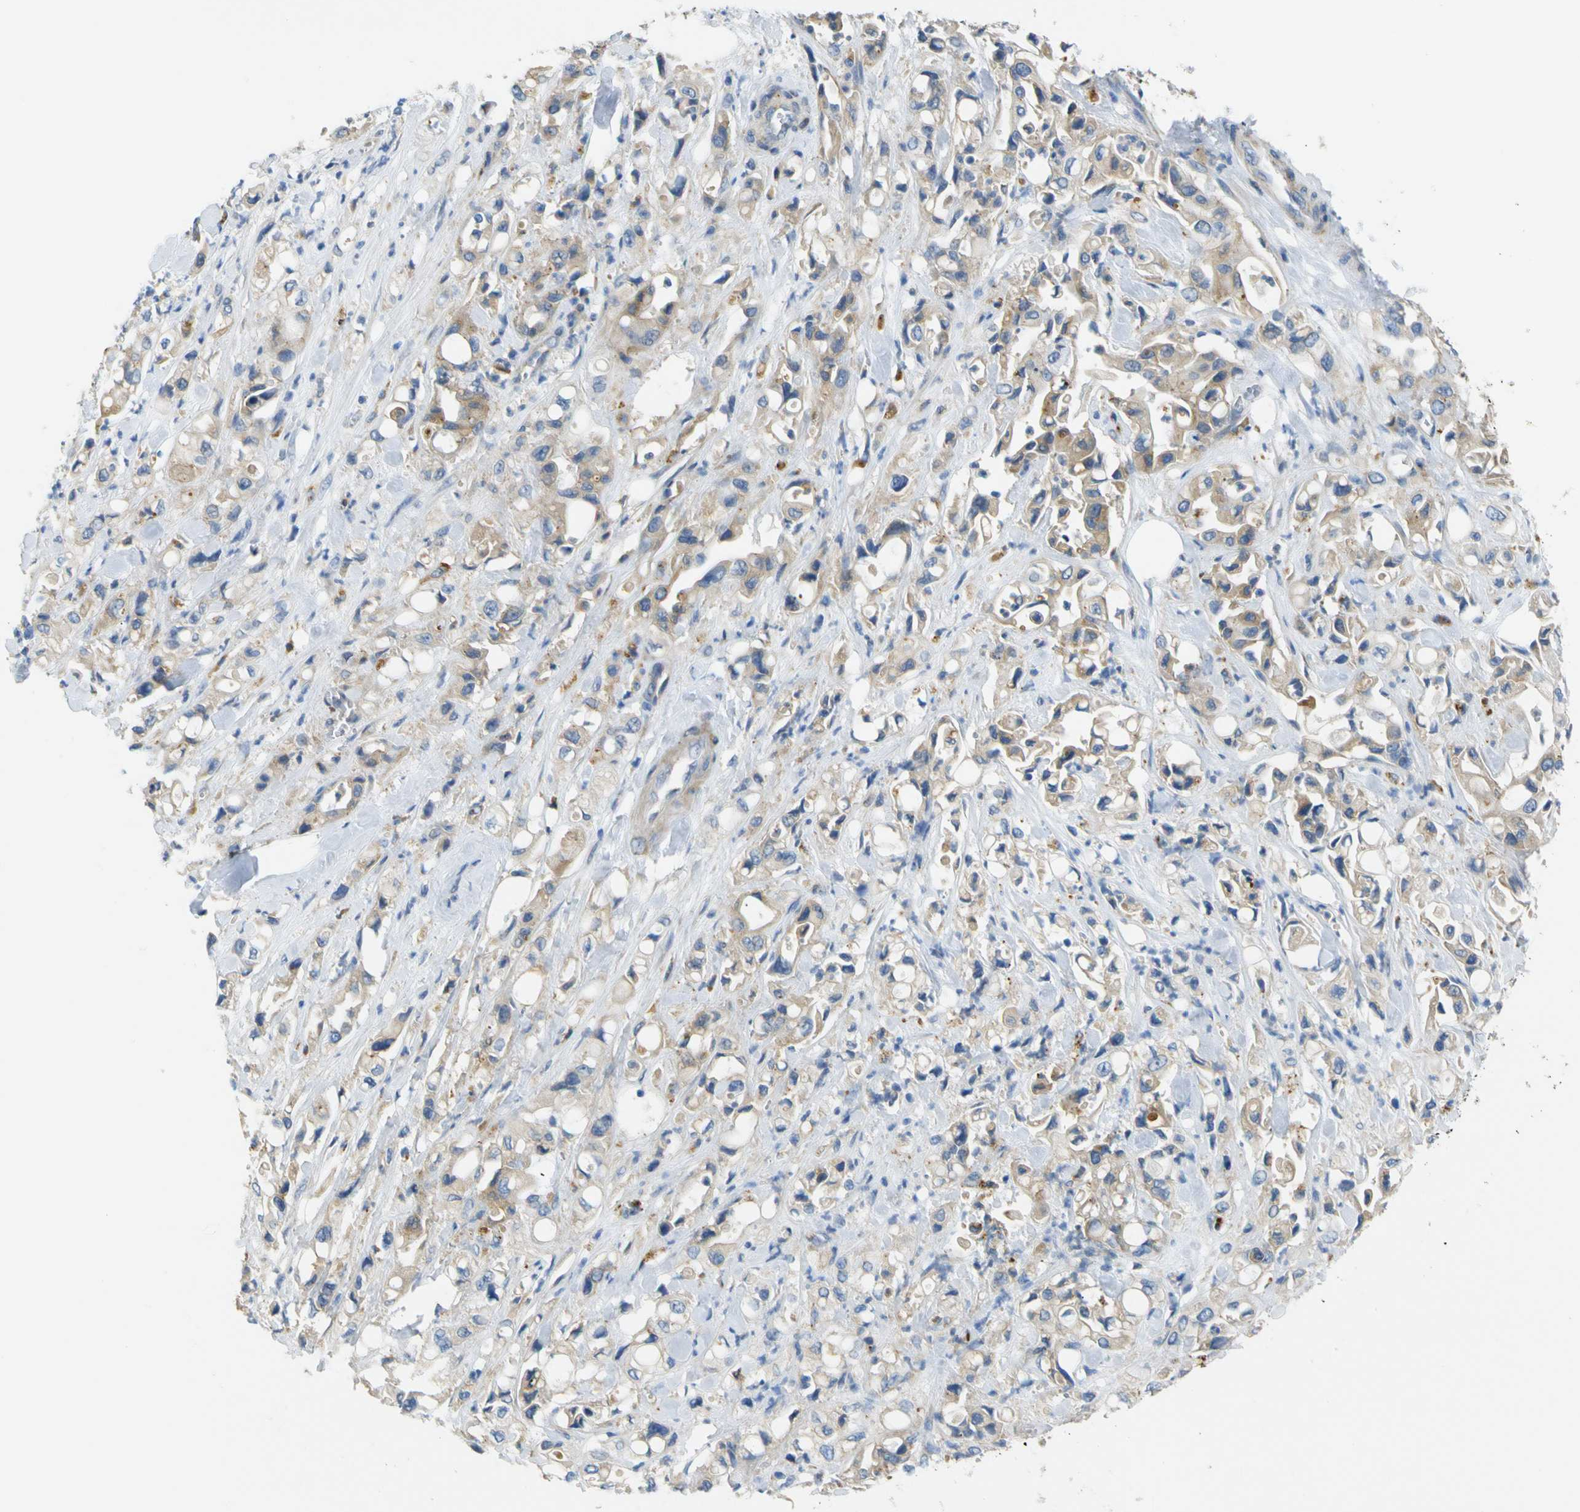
{"staining": {"intensity": "weak", "quantity": ">75%", "location": "cytoplasmic/membranous"}, "tissue": "pancreatic cancer", "cell_type": "Tumor cells", "image_type": "cancer", "snomed": [{"axis": "morphology", "description": "Adenocarcinoma, NOS"}, {"axis": "topography", "description": "Pancreas"}], "caption": "This histopathology image exhibits immunohistochemistry staining of pancreatic cancer, with low weak cytoplasmic/membranous positivity in about >75% of tumor cells.", "gene": "SYPL1", "patient": {"sex": "male", "age": 70}}